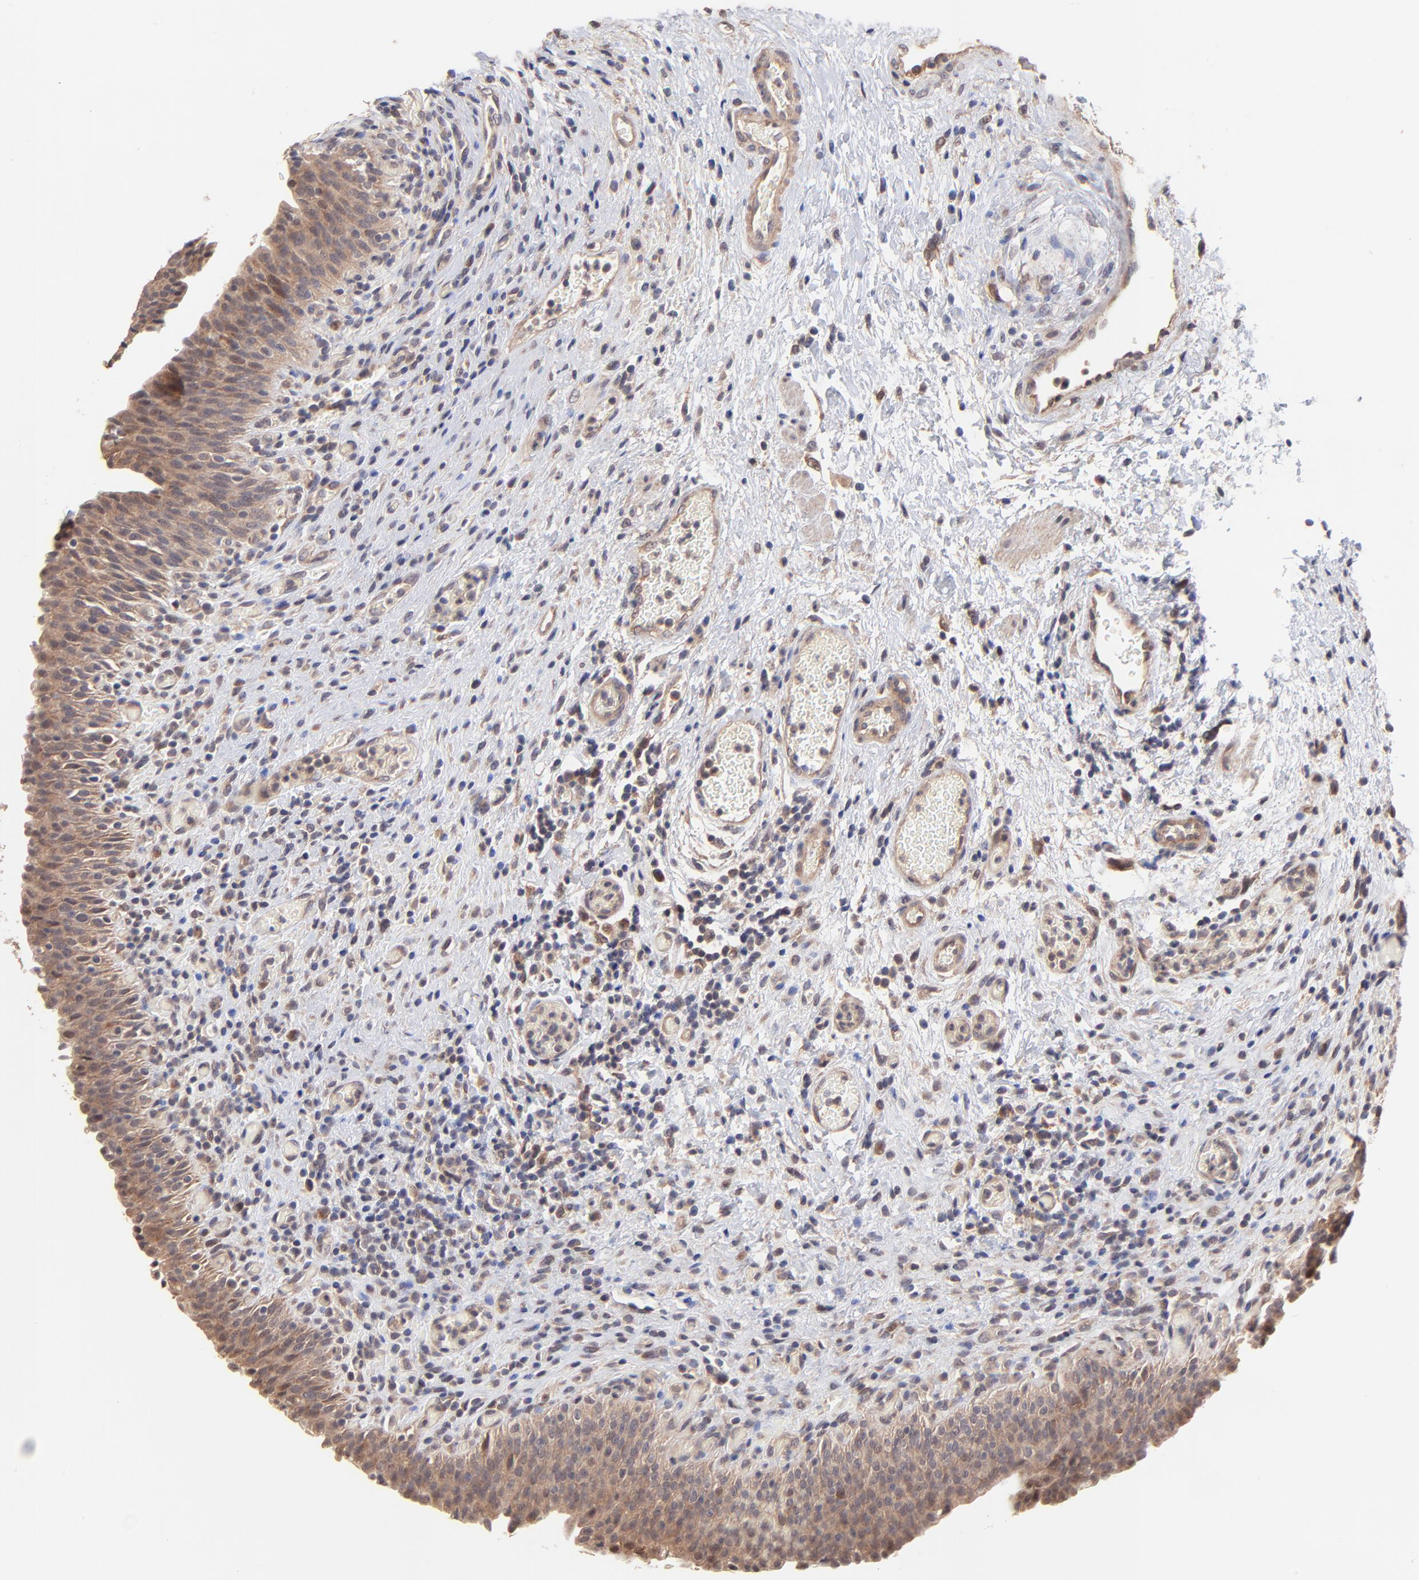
{"staining": {"intensity": "moderate", "quantity": ">75%", "location": "cytoplasmic/membranous"}, "tissue": "urinary bladder", "cell_type": "Urothelial cells", "image_type": "normal", "snomed": [{"axis": "morphology", "description": "Normal tissue, NOS"}, {"axis": "morphology", "description": "Urothelial carcinoma, High grade"}, {"axis": "topography", "description": "Urinary bladder"}], "caption": "High-magnification brightfield microscopy of unremarkable urinary bladder stained with DAB (brown) and counterstained with hematoxylin (blue). urothelial cells exhibit moderate cytoplasmic/membranous staining is appreciated in about>75% of cells.", "gene": "BAIAP2L2", "patient": {"sex": "male", "age": 51}}